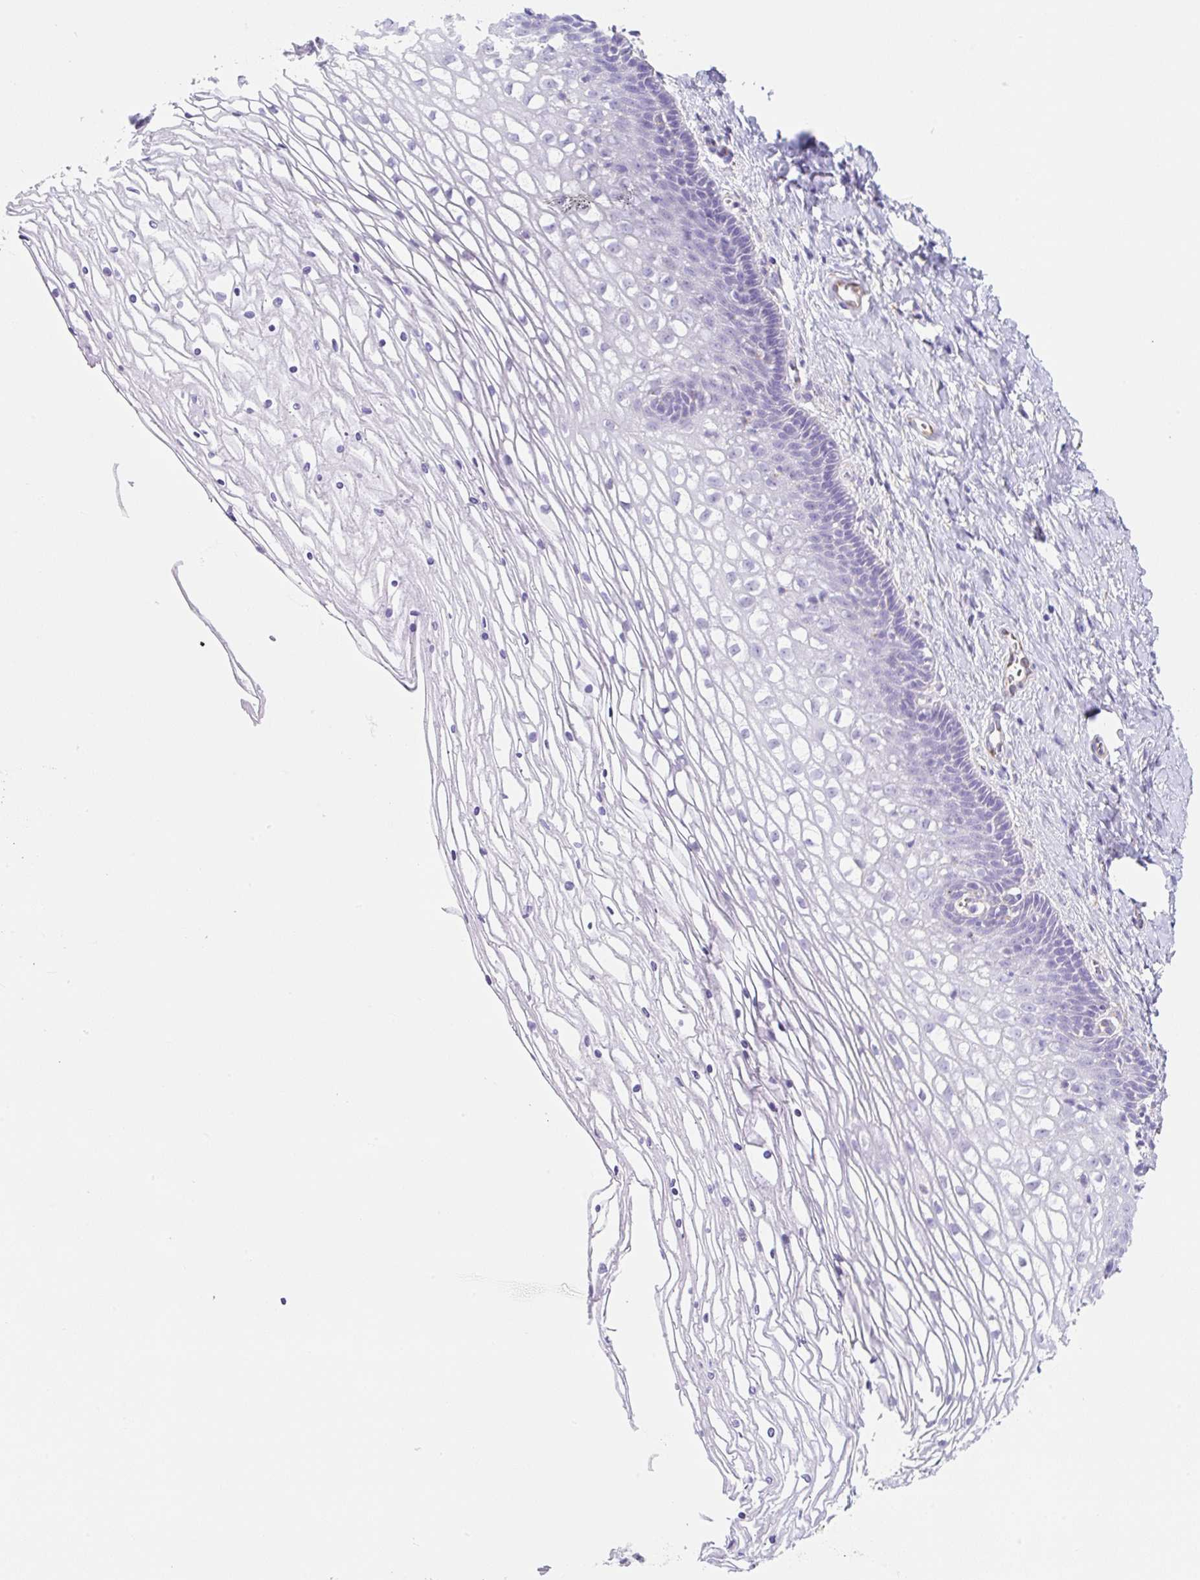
{"staining": {"intensity": "negative", "quantity": "none", "location": "none"}, "tissue": "cervix", "cell_type": "Glandular cells", "image_type": "normal", "snomed": [{"axis": "morphology", "description": "Normal tissue, NOS"}, {"axis": "topography", "description": "Cervix"}], "caption": "Immunohistochemical staining of benign cervix demonstrates no significant expression in glandular cells.", "gene": "DKK4", "patient": {"sex": "female", "age": 36}}